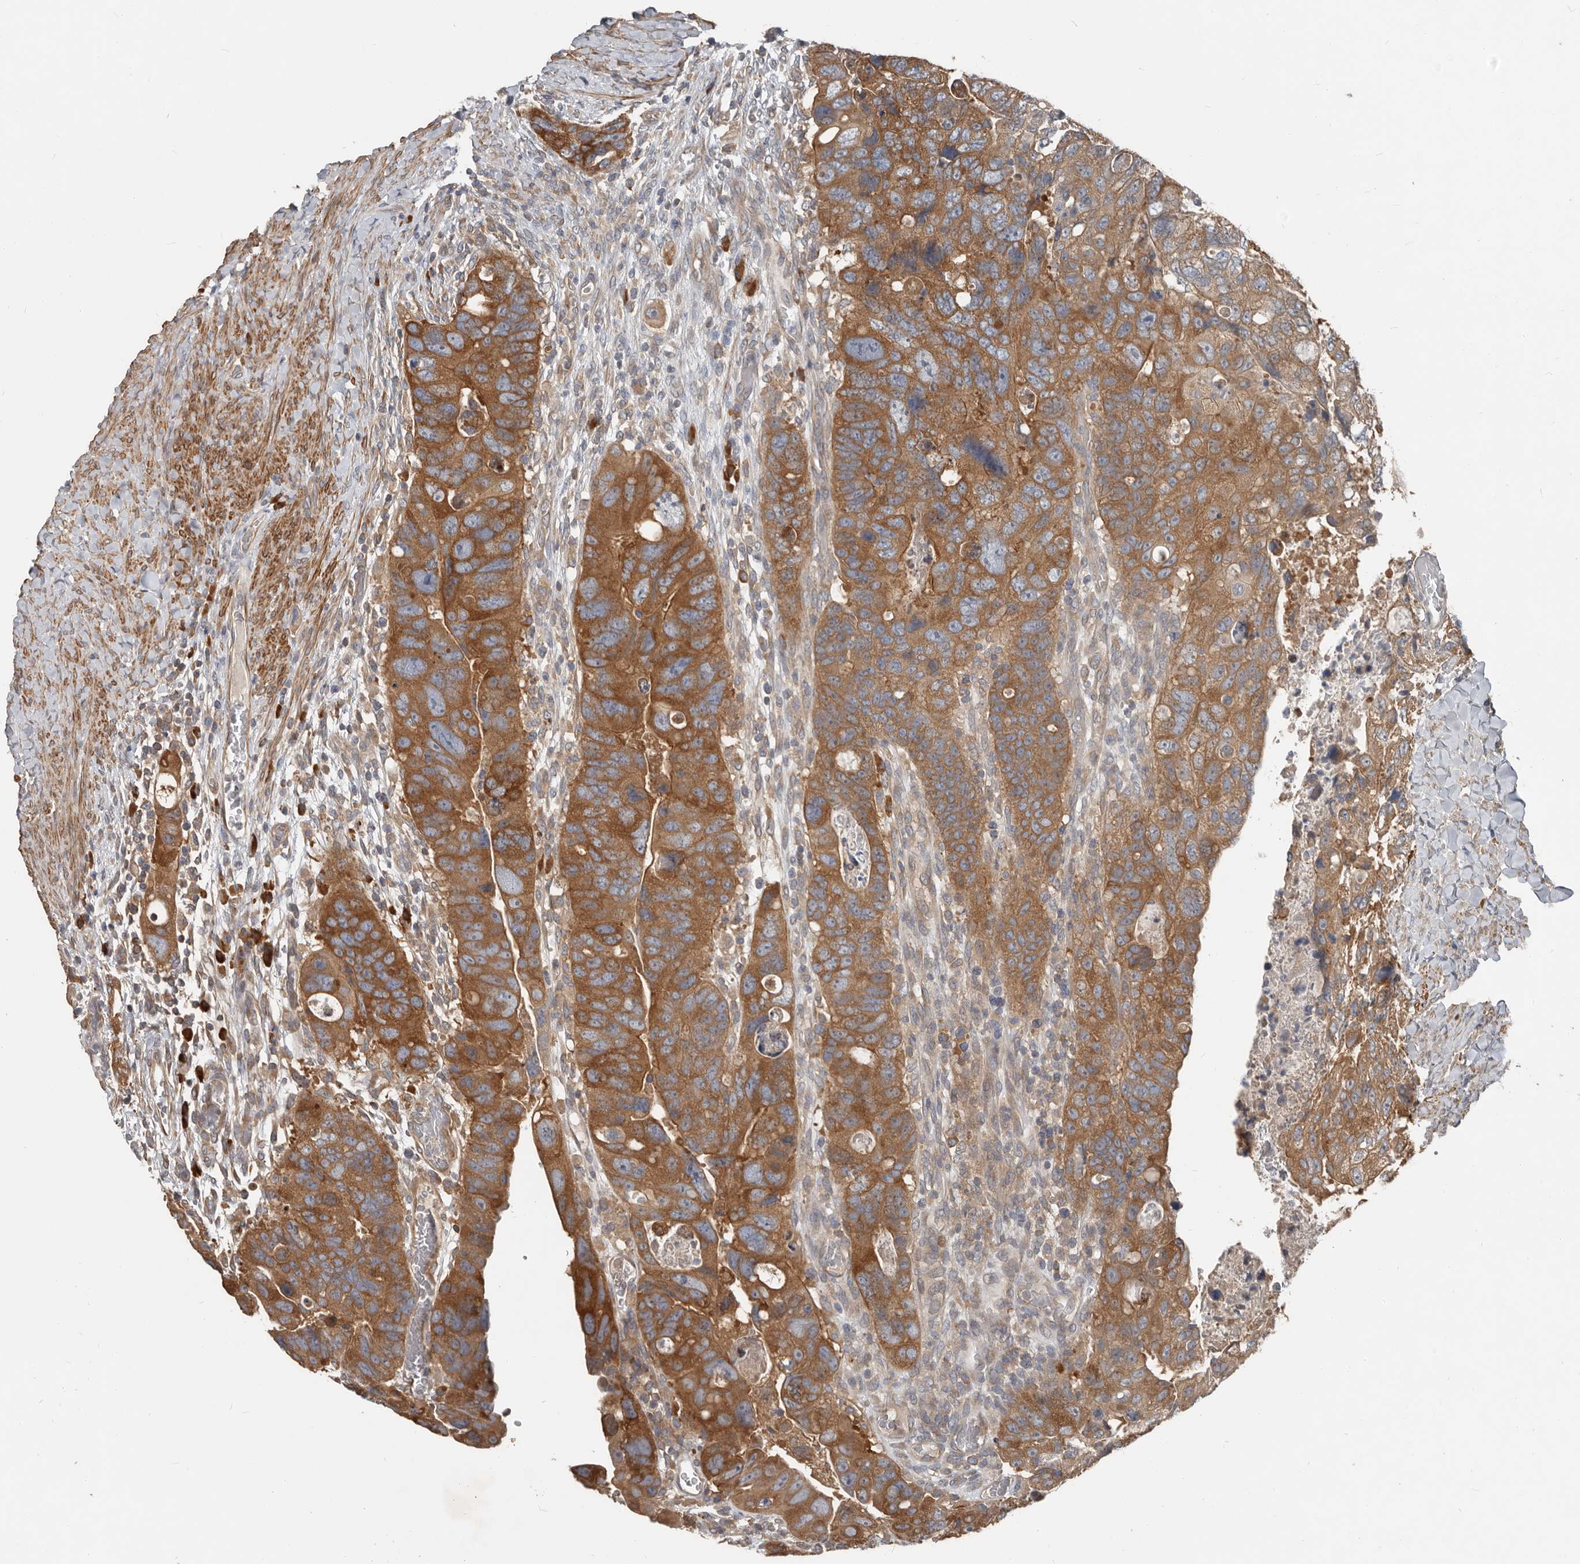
{"staining": {"intensity": "strong", "quantity": ">75%", "location": "cytoplasmic/membranous"}, "tissue": "colorectal cancer", "cell_type": "Tumor cells", "image_type": "cancer", "snomed": [{"axis": "morphology", "description": "Adenocarcinoma, NOS"}, {"axis": "topography", "description": "Rectum"}], "caption": "A high-resolution histopathology image shows immunohistochemistry (IHC) staining of colorectal adenocarcinoma, which reveals strong cytoplasmic/membranous staining in approximately >75% of tumor cells.", "gene": "AKNAD1", "patient": {"sex": "male", "age": 59}}